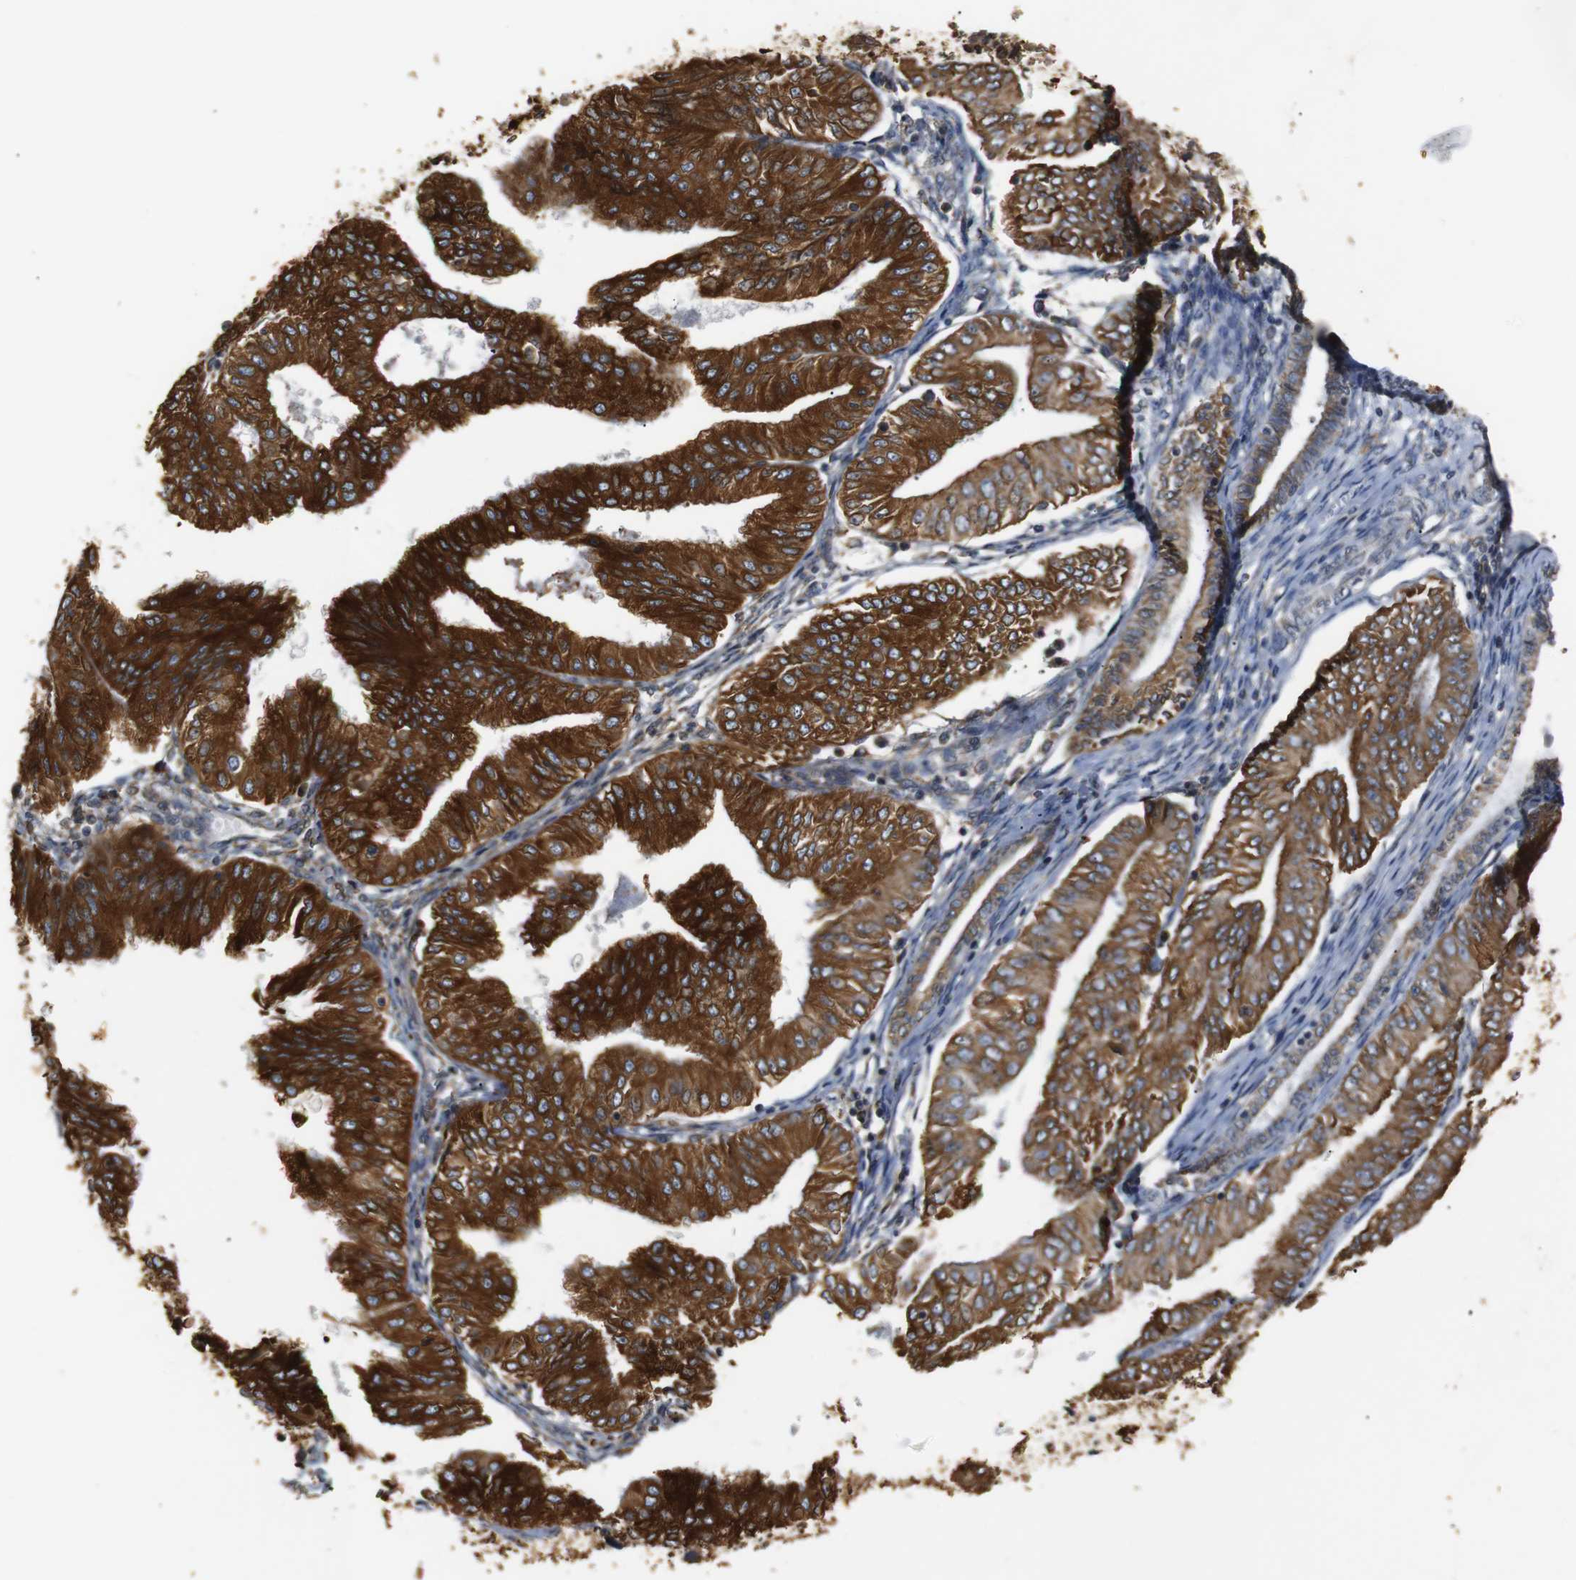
{"staining": {"intensity": "strong", "quantity": ">75%", "location": "cytoplasmic/membranous"}, "tissue": "endometrial cancer", "cell_type": "Tumor cells", "image_type": "cancer", "snomed": [{"axis": "morphology", "description": "Adenocarcinoma, NOS"}, {"axis": "topography", "description": "Endometrium"}], "caption": "Approximately >75% of tumor cells in human endometrial adenocarcinoma exhibit strong cytoplasmic/membranous protein expression as visualized by brown immunohistochemical staining.", "gene": "TMED2", "patient": {"sex": "female", "age": 53}}